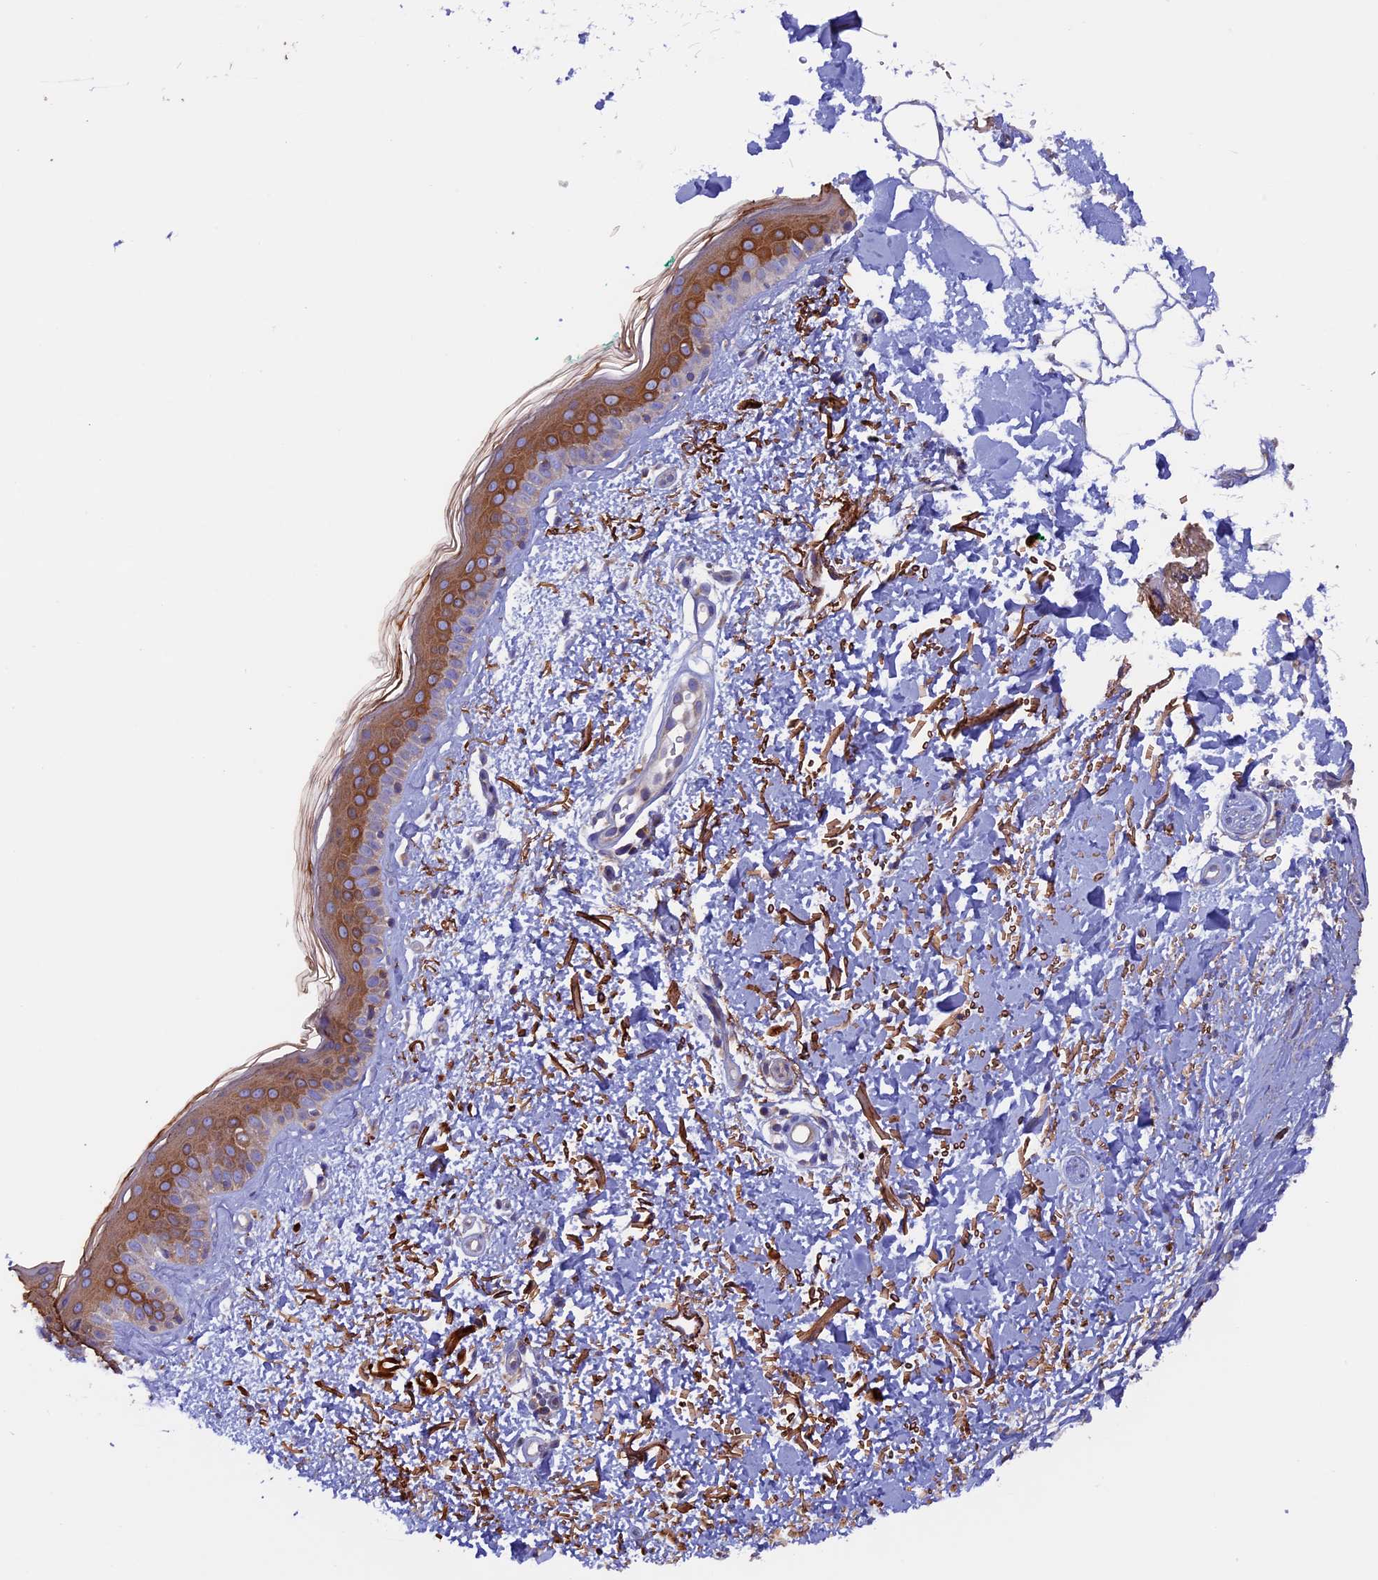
{"staining": {"intensity": "strong", "quantity": ">75%", "location": "cytoplasmic/membranous"}, "tissue": "skin", "cell_type": "Fibroblasts", "image_type": "normal", "snomed": [{"axis": "morphology", "description": "Normal tissue, NOS"}, {"axis": "topography", "description": "Skin"}], "caption": "The micrograph demonstrates staining of benign skin, revealing strong cytoplasmic/membranous protein expression (brown color) within fibroblasts. Ihc stains the protein in brown and the nuclei are stained blue.", "gene": "PTPN9", "patient": {"sex": "male", "age": 66}}